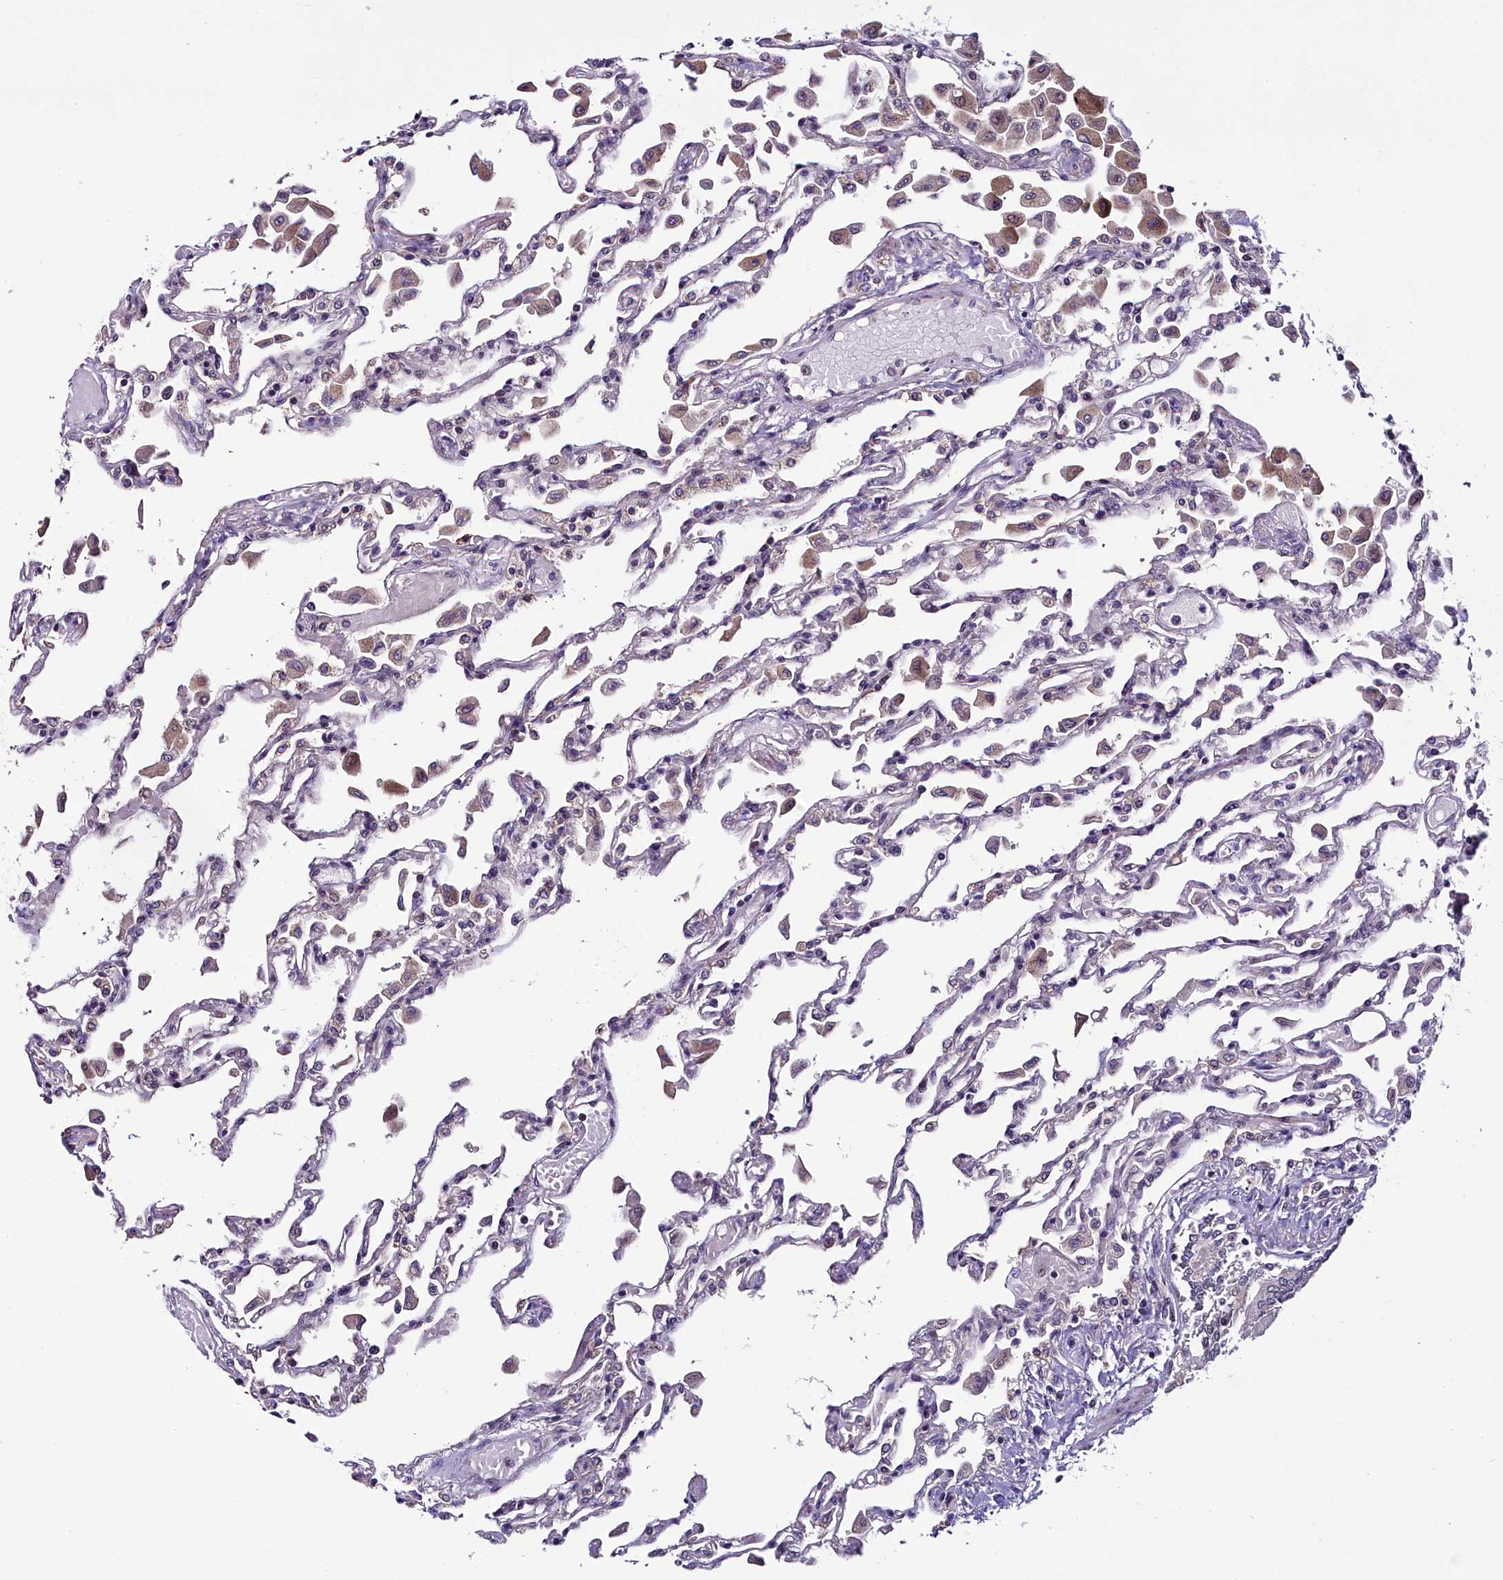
{"staining": {"intensity": "negative", "quantity": "none", "location": "none"}, "tissue": "lung", "cell_type": "Alveolar cells", "image_type": "normal", "snomed": [{"axis": "morphology", "description": "Normal tissue, NOS"}, {"axis": "topography", "description": "Bronchus"}, {"axis": "topography", "description": "Lung"}], "caption": "Alveolar cells show no significant expression in benign lung.", "gene": "RPUSD2", "patient": {"sex": "female", "age": 49}}